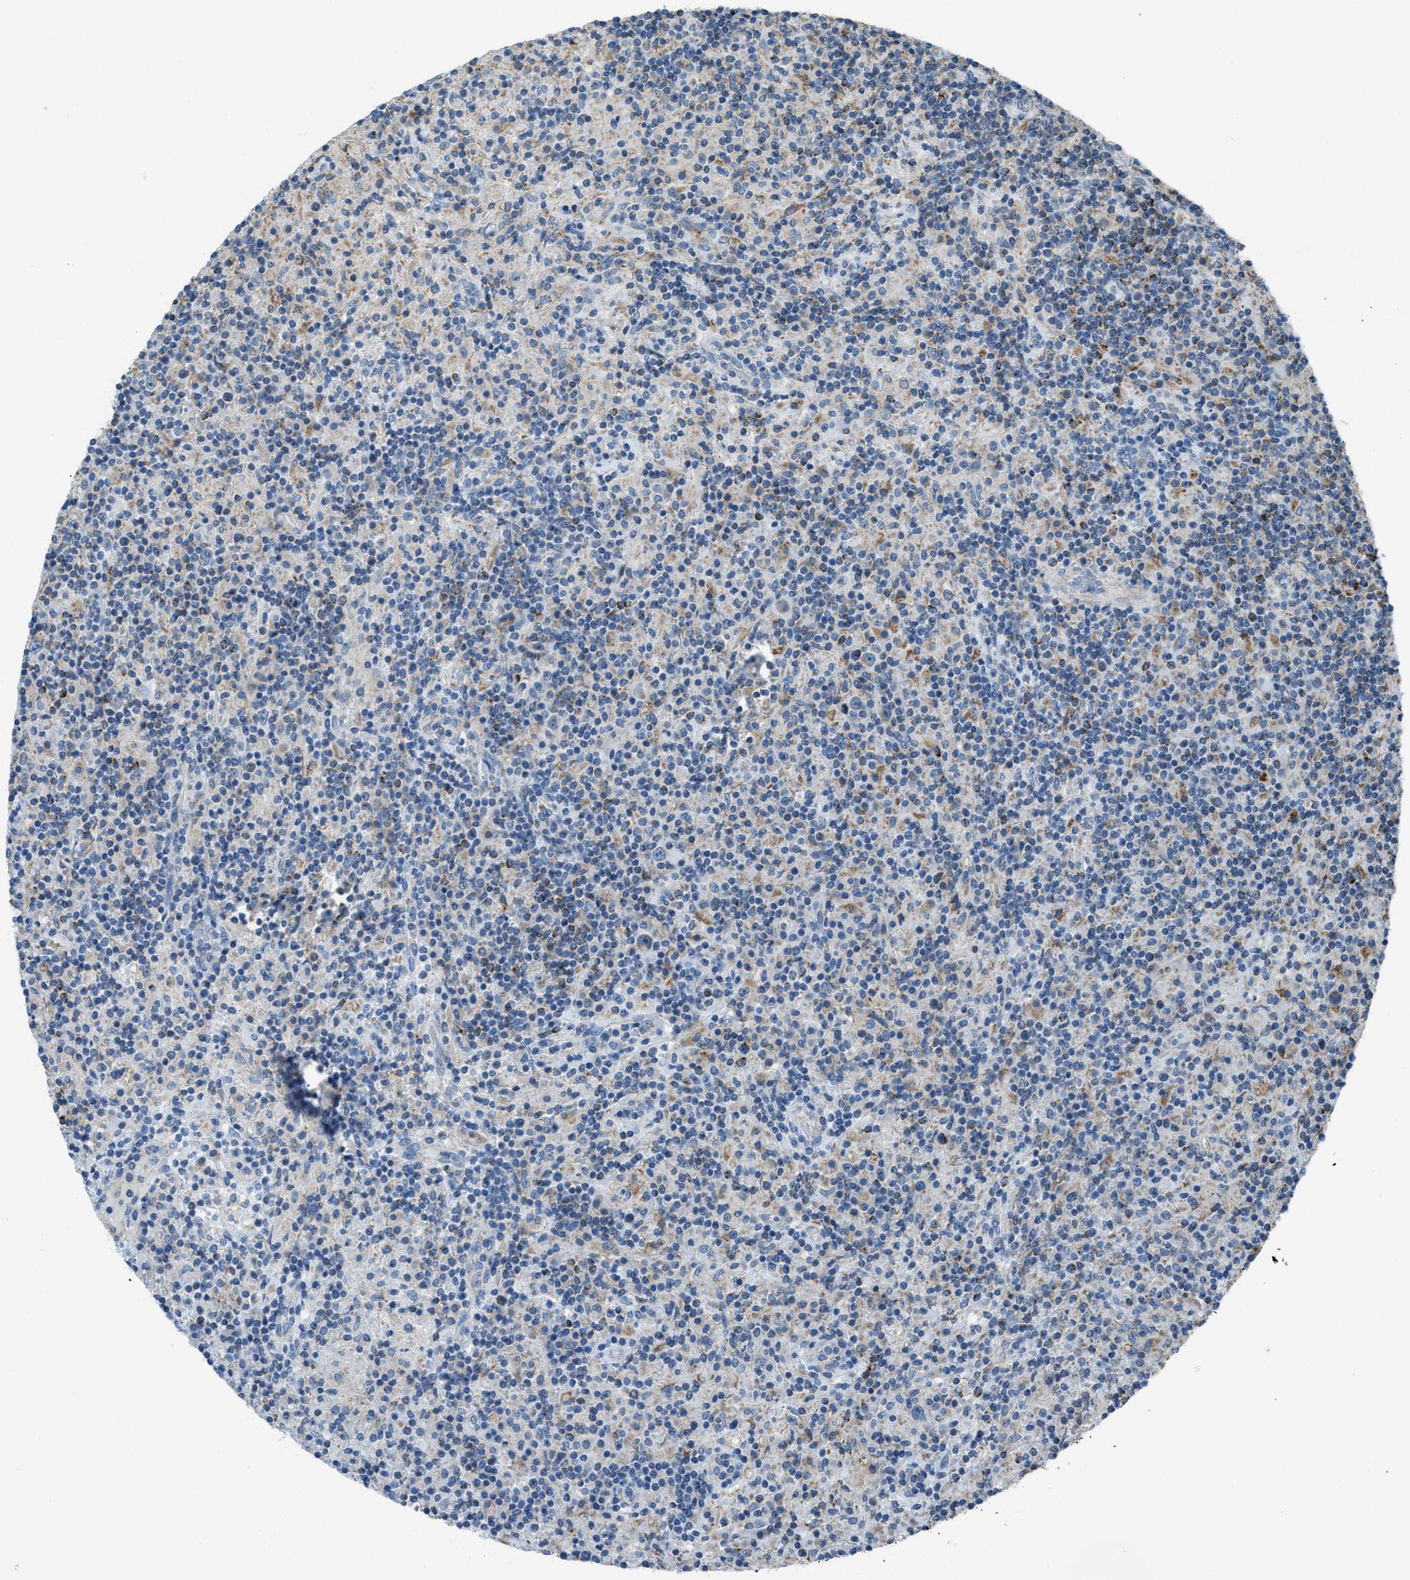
{"staining": {"intensity": "weak", "quantity": "<25%", "location": "cytoplasmic/membranous"}, "tissue": "lymphoma", "cell_type": "Tumor cells", "image_type": "cancer", "snomed": [{"axis": "morphology", "description": "Hodgkin's disease, NOS"}, {"axis": "topography", "description": "Lymph node"}], "caption": "The photomicrograph demonstrates no significant staining in tumor cells of lymphoma. (Brightfield microscopy of DAB (3,3'-diaminobenzidine) immunohistochemistry at high magnification).", "gene": "SMIM20", "patient": {"sex": "male", "age": 70}}